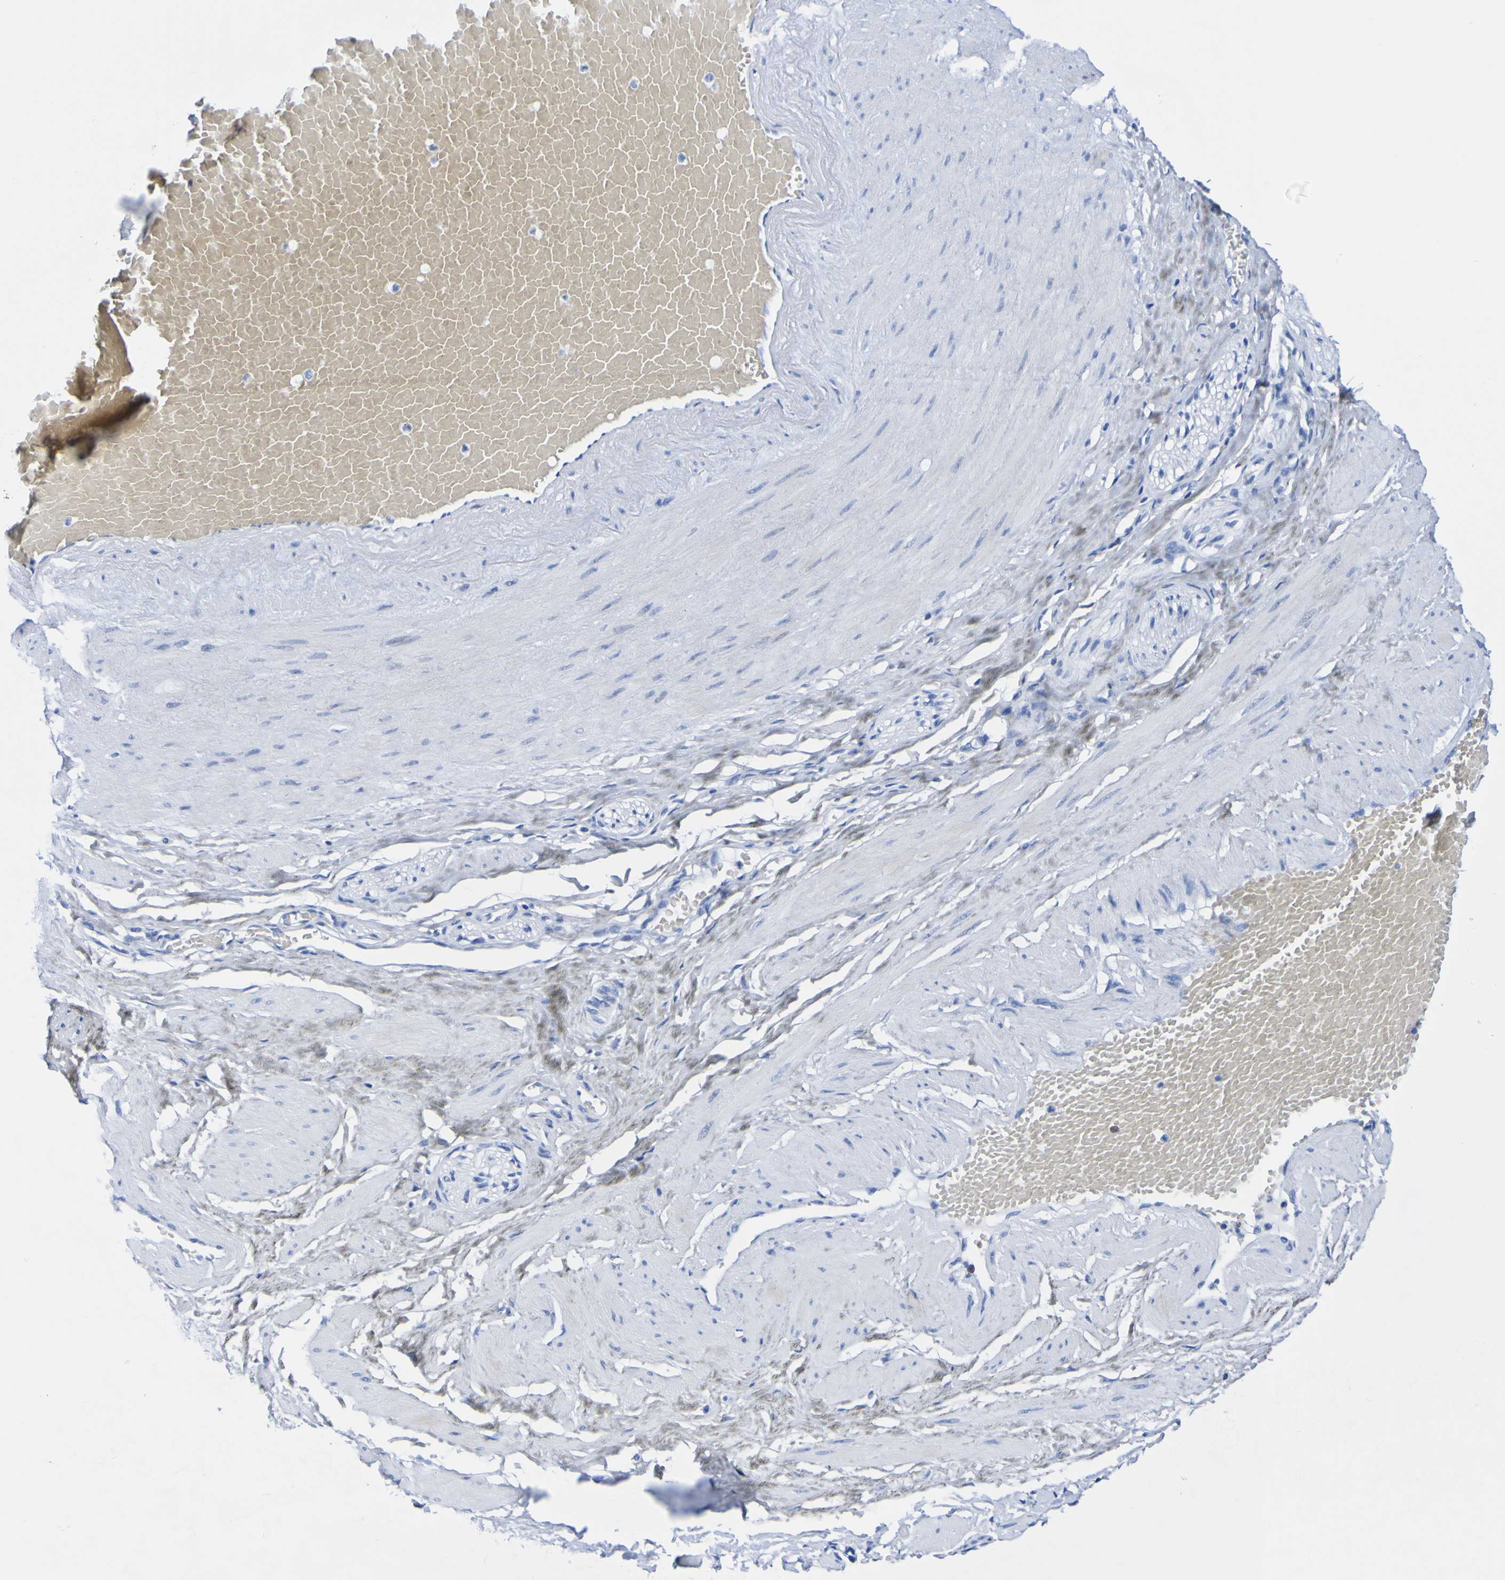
{"staining": {"intensity": "negative", "quantity": "none", "location": "none"}, "tissue": "adipose tissue", "cell_type": "Adipocytes", "image_type": "normal", "snomed": [{"axis": "morphology", "description": "Normal tissue, NOS"}, {"axis": "topography", "description": "Soft tissue"}, {"axis": "topography", "description": "Vascular tissue"}], "caption": "The histopathology image displays no significant staining in adipocytes of adipose tissue.", "gene": "DPEP1", "patient": {"sex": "female", "age": 35}}